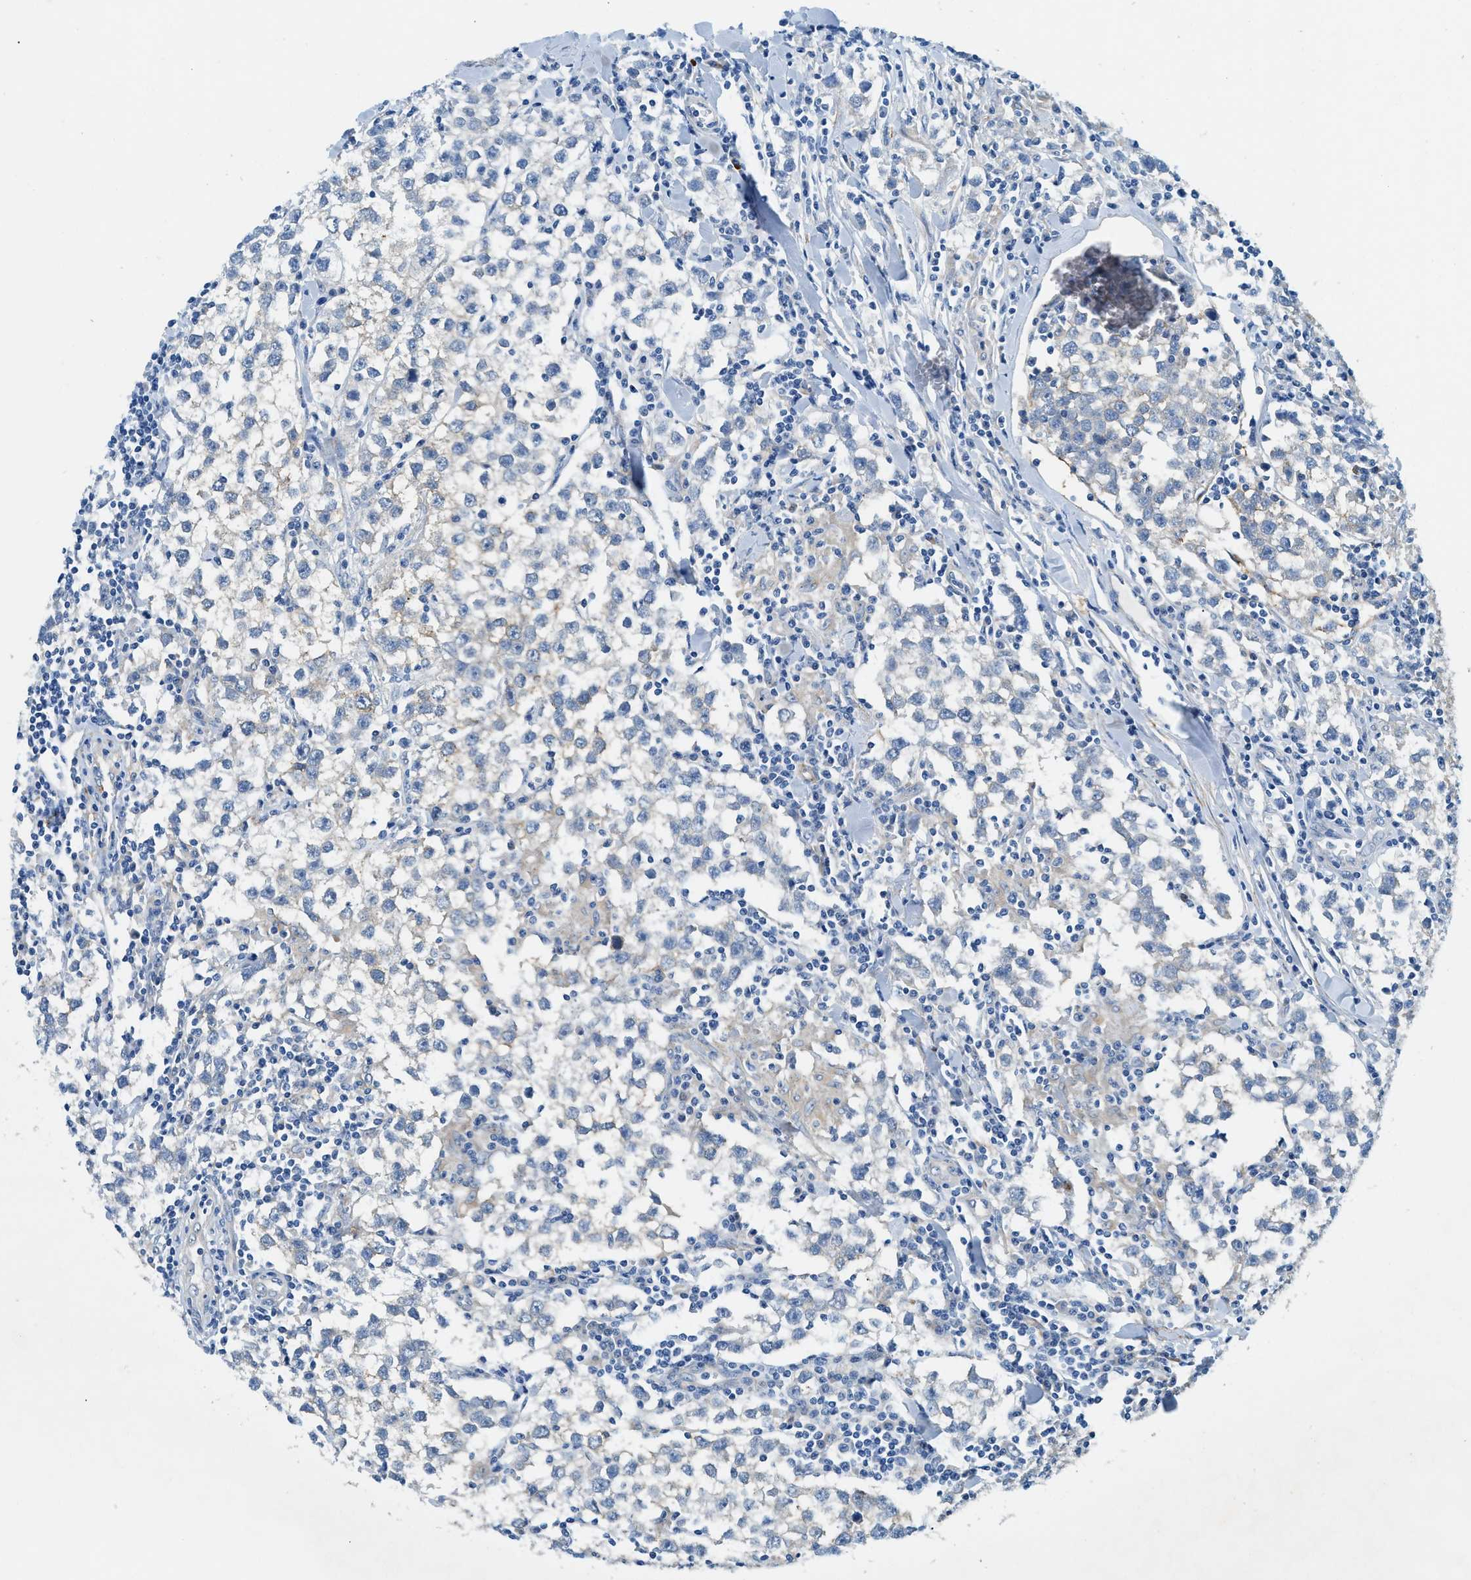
{"staining": {"intensity": "negative", "quantity": "none", "location": "none"}, "tissue": "testis cancer", "cell_type": "Tumor cells", "image_type": "cancer", "snomed": [{"axis": "morphology", "description": "Seminoma, NOS"}, {"axis": "morphology", "description": "Carcinoma, Embryonal, NOS"}, {"axis": "topography", "description": "Testis"}], "caption": "IHC of human testis cancer displays no expression in tumor cells. (Immunohistochemistry (ihc), brightfield microscopy, high magnification).", "gene": "ZDHHC13", "patient": {"sex": "male", "age": 36}}